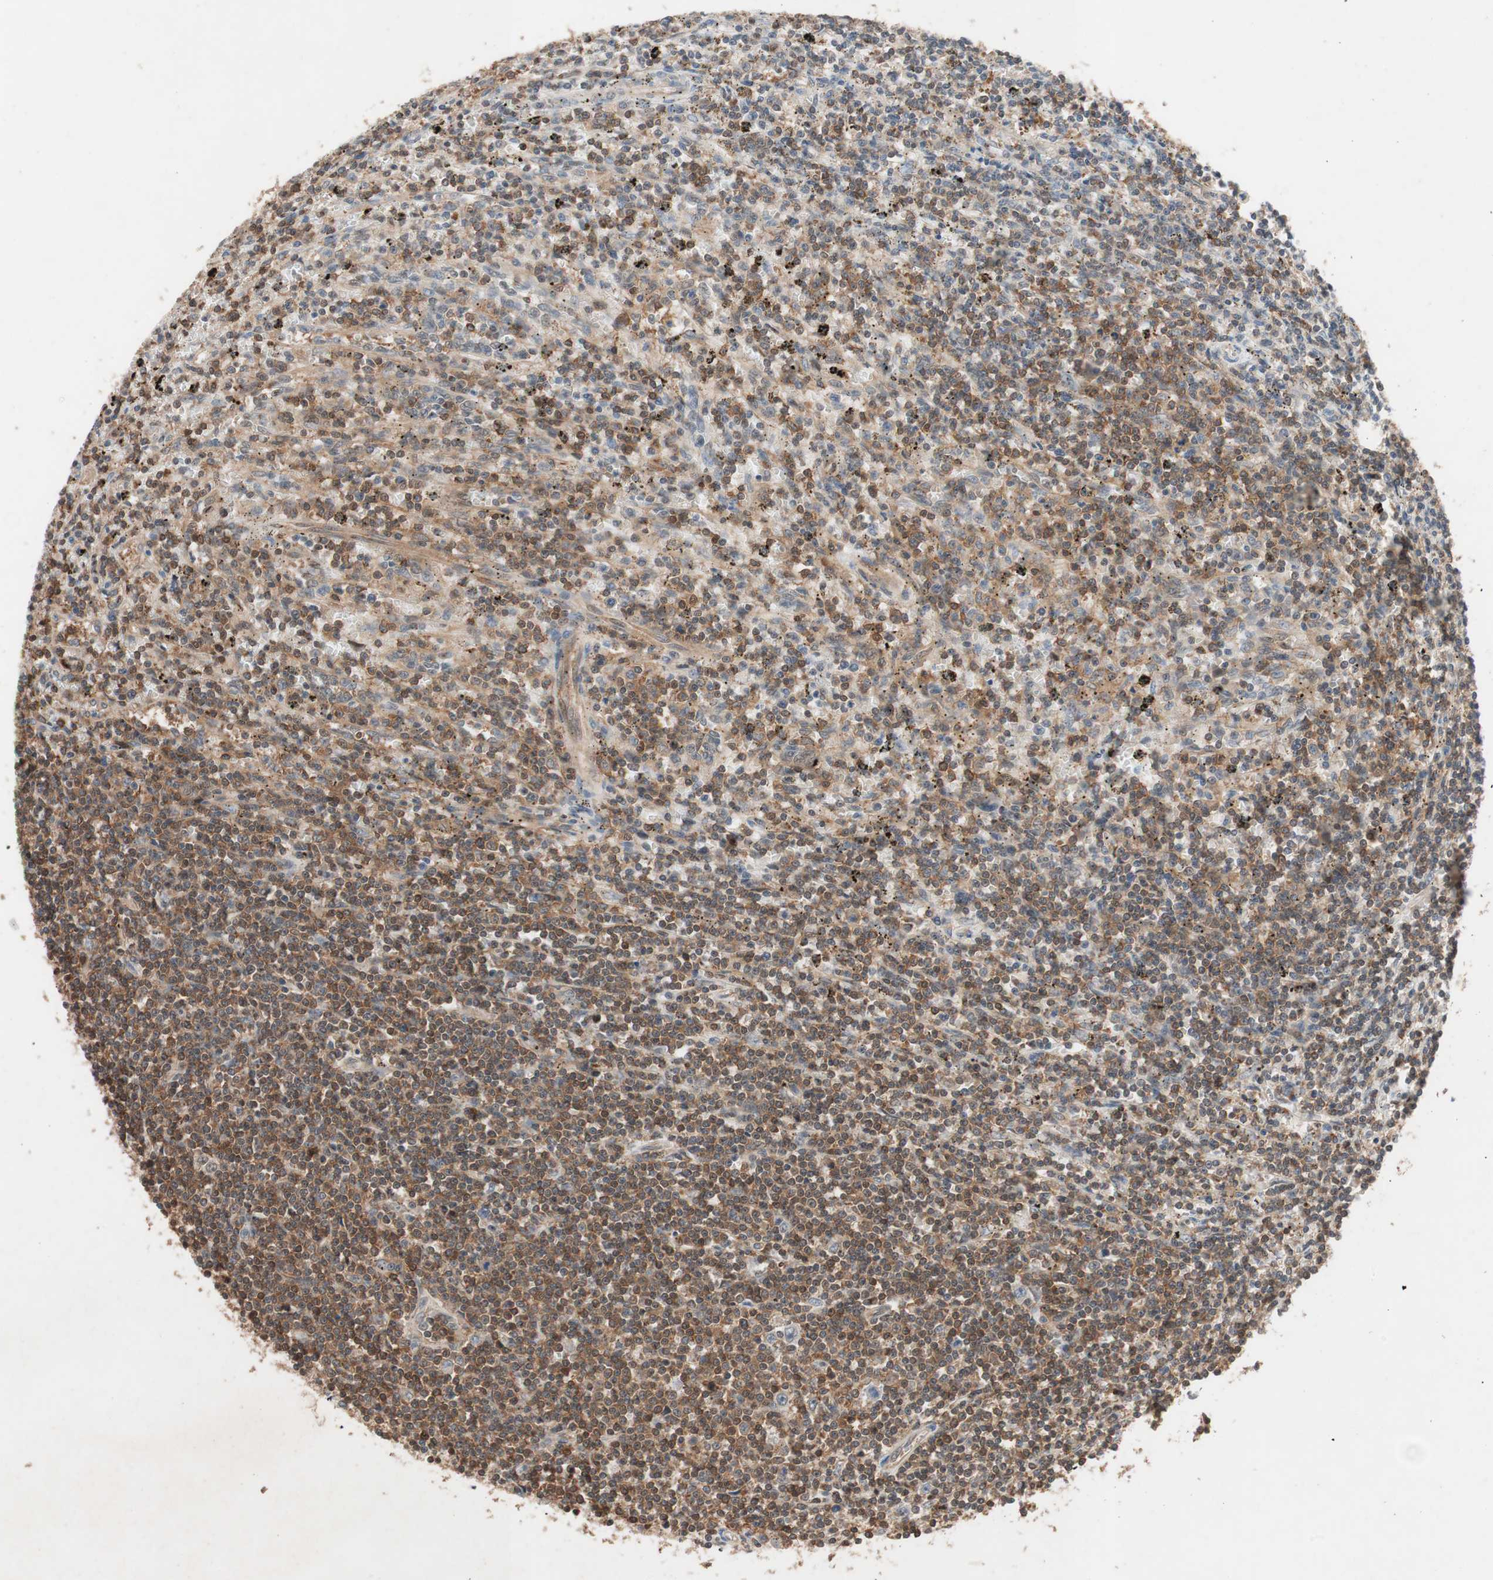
{"staining": {"intensity": "moderate", "quantity": ">75%", "location": "cytoplasmic/membranous"}, "tissue": "lymphoma", "cell_type": "Tumor cells", "image_type": "cancer", "snomed": [{"axis": "morphology", "description": "Malignant lymphoma, non-Hodgkin's type, Low grade"}, {"axis": "topography", "description": "Spleen"}], "caption": "The image reveals immunohistochemical staining of malignant lymphoma, non-Hodgkin's type (low-grade). There is moderate cytoplasmic/membranous expression is seen in approximately >75% of tumor cells.", "gene": "GALT", "patient": {"sex": "male", "age": 76}}